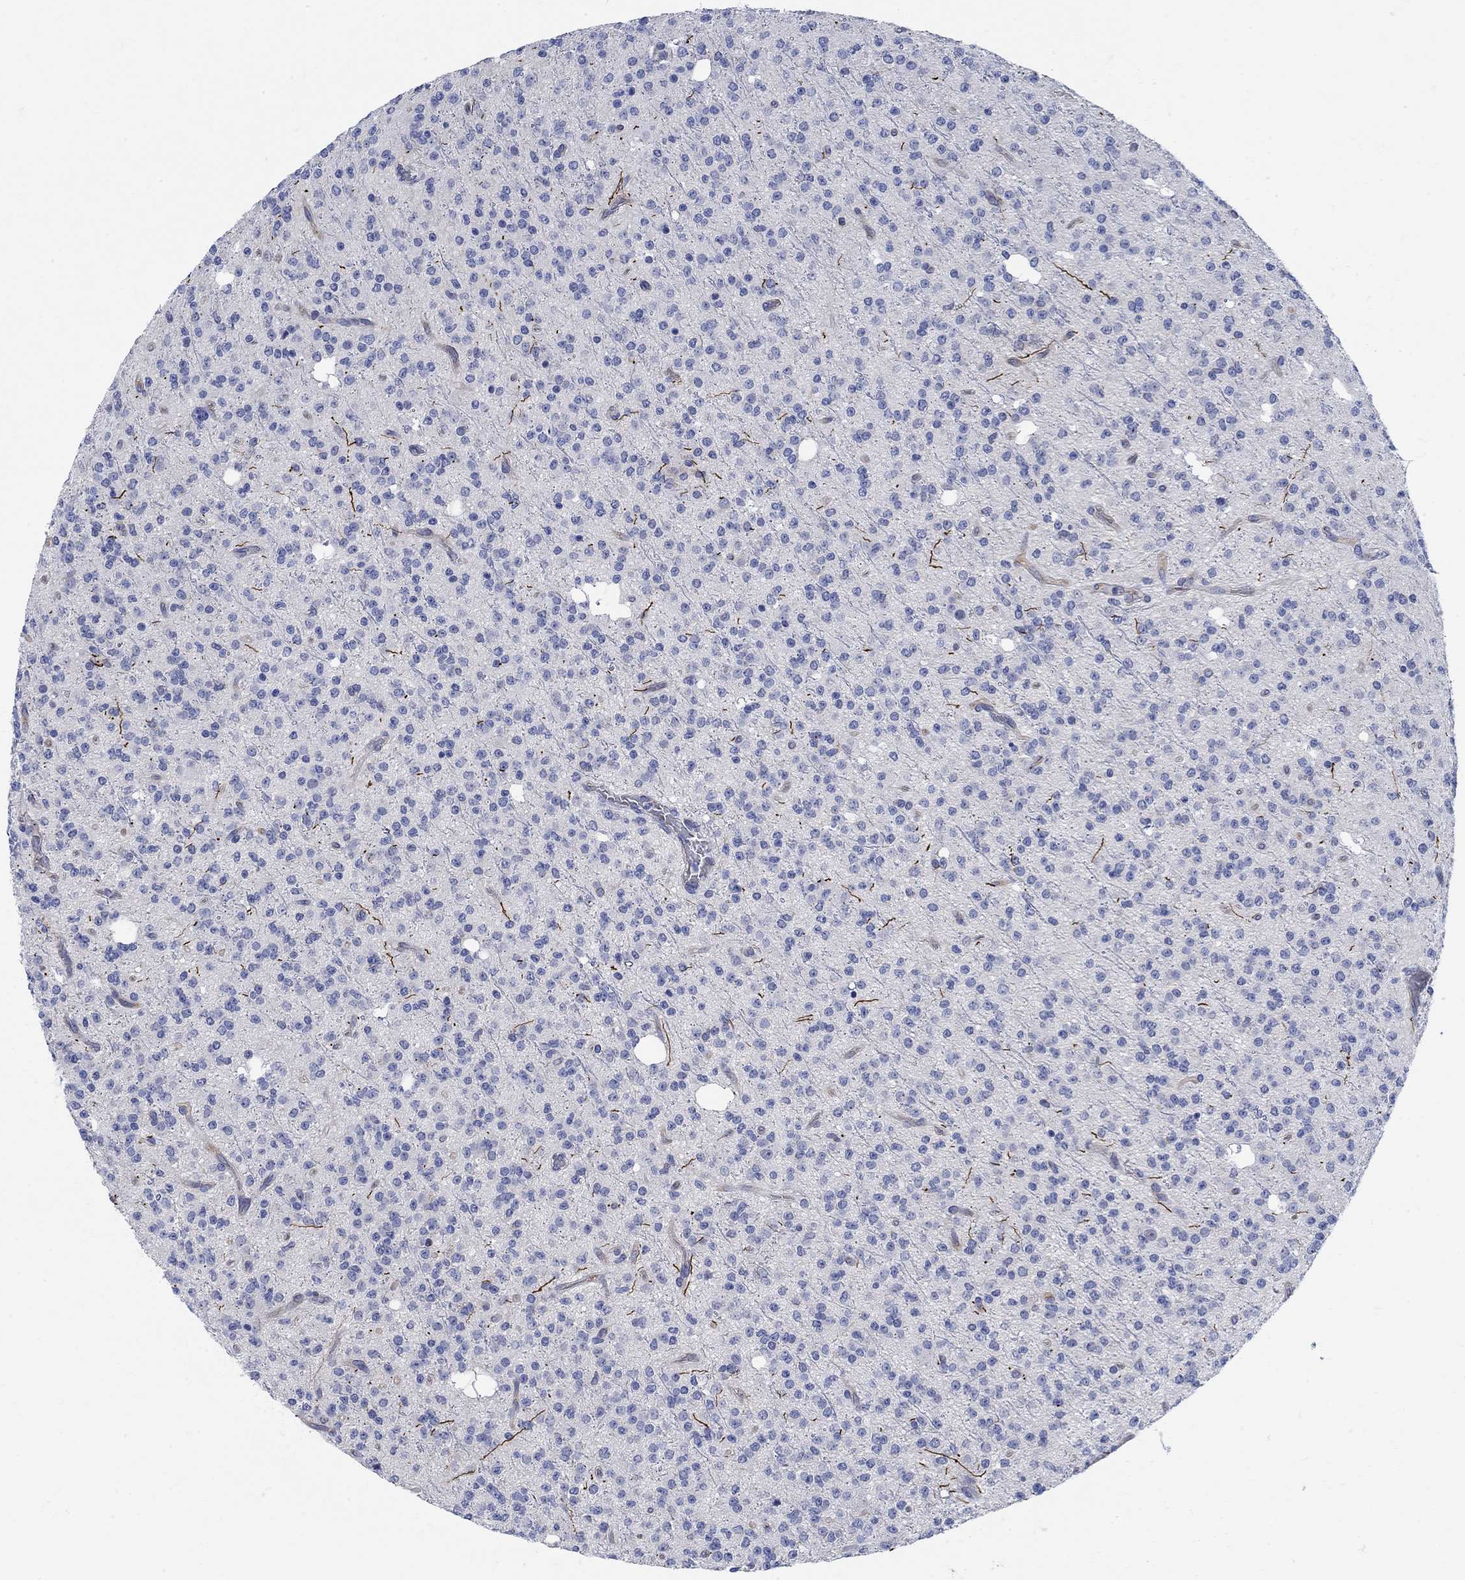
{"staining": {"intensity": "negative", "quantity": "none", "location": "none"}, "tissue": "glioma", "cell_type": "Tumor cells", "image_type": "cancer", "snomed": [{"axis": "morphology", "description": "Glioma, malignant, Low grade"}, {"axis": "topography", "description": "Brain"}], "caption": "The immunohistochemistry (IHC) photomicrograph has no significant expression in tumor cells of glioma tissue. (Immunohistochemistry (ihc), brightfield microscopy, high magnification).", "gene": "PHF21B", "patient": {"sex": "male", "age": 27}}